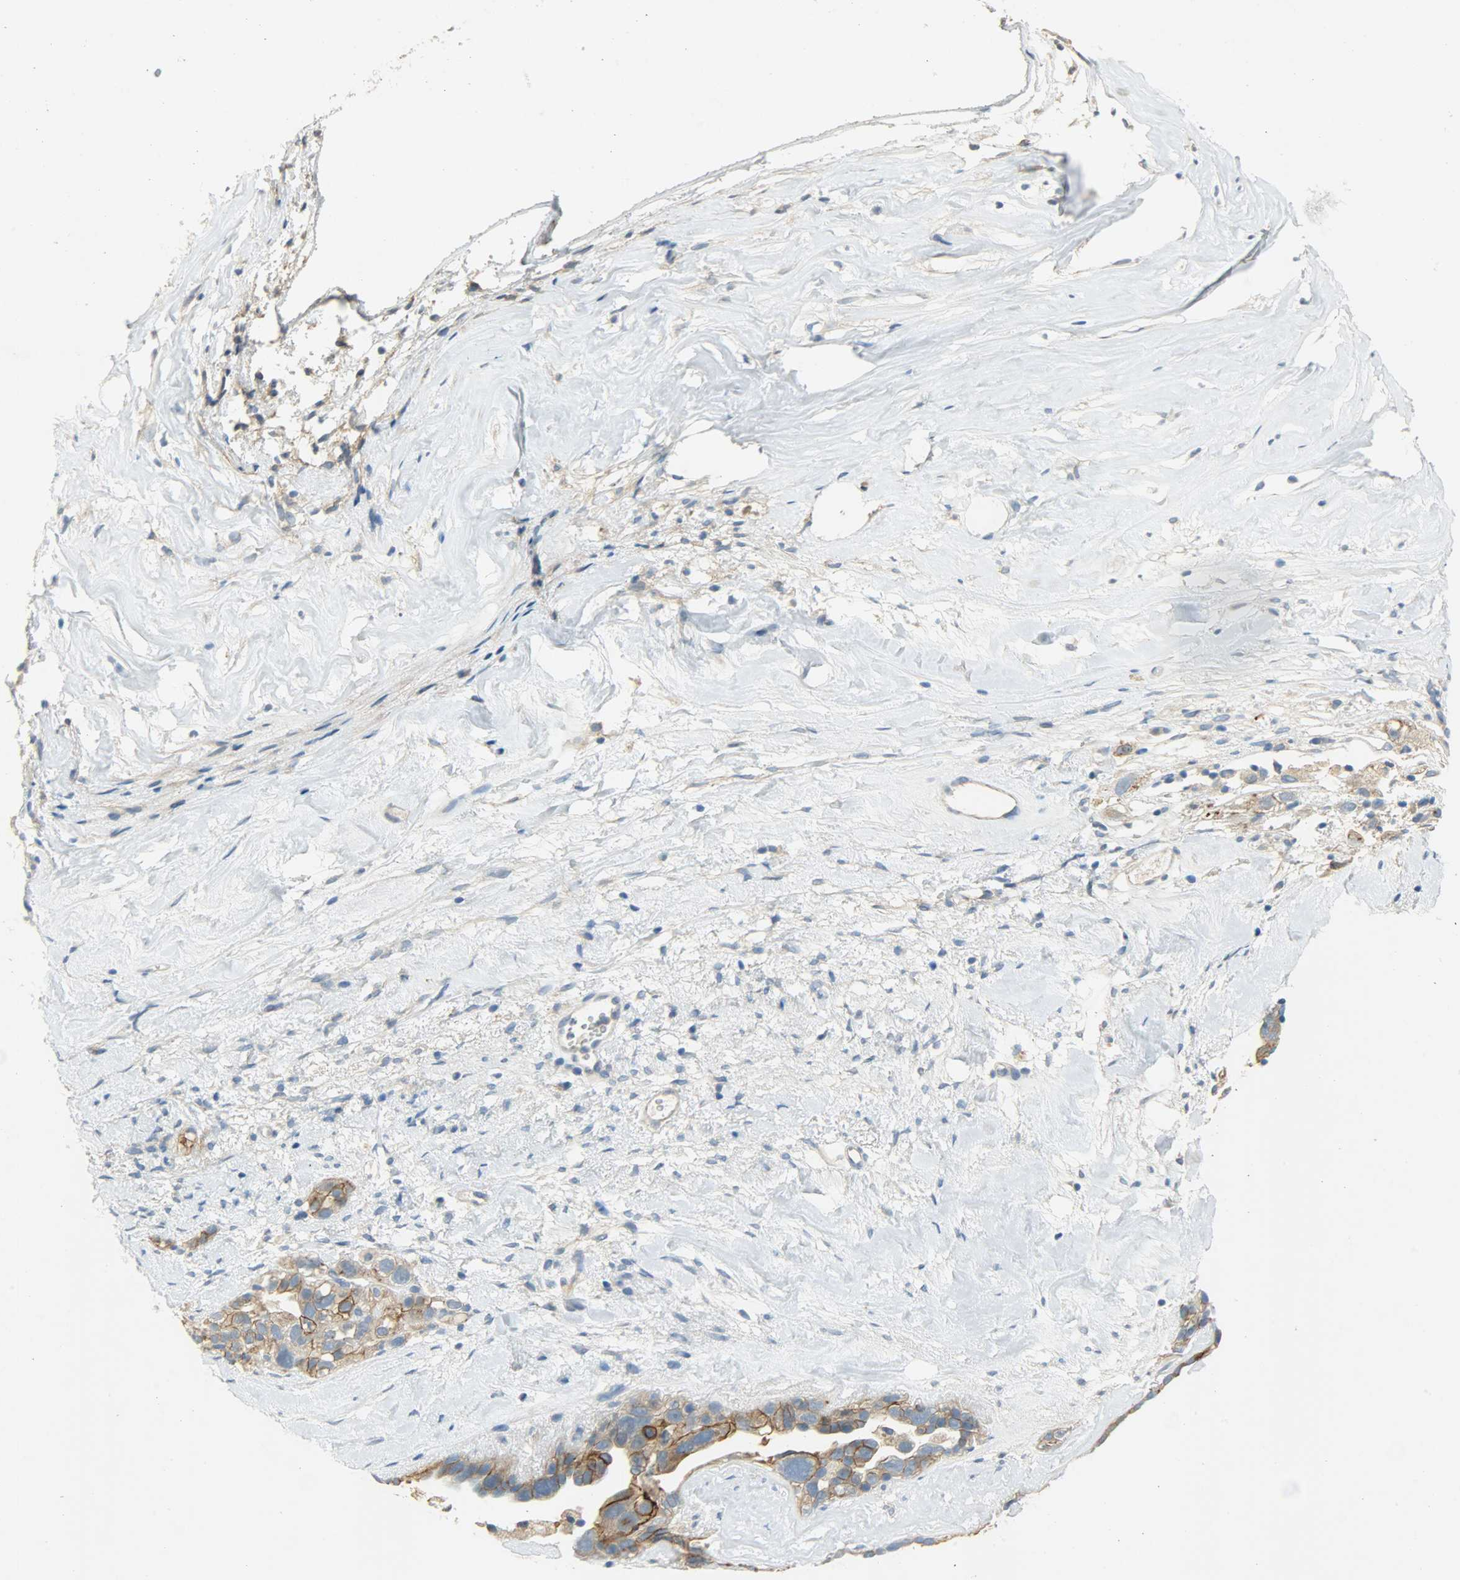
{"staining": {"intensity": "strong", "quantity": ">75%", "location": "cytoplasmic/membranous"}, "tissue": "ovarian cancer", "cell_type": "Tumor cells", "image_type": "cancer", "snomed": [{"axis": "morphology", "description": "Cystadenocarcinoma, serous, NOS"}, {"axis": "topography", "description": "Ovary"}], "caption": "The image exhibits staining of ovarian serous cystadenocarcinoma, revealing strong cytoplasmic/membranous protein expression (brown color) within tumor cells. (brown staining indicates protein expression, while blue staining denotes nuclei).", "gene": "DSG2", "patient": {"sex": "female", "age": 66}}